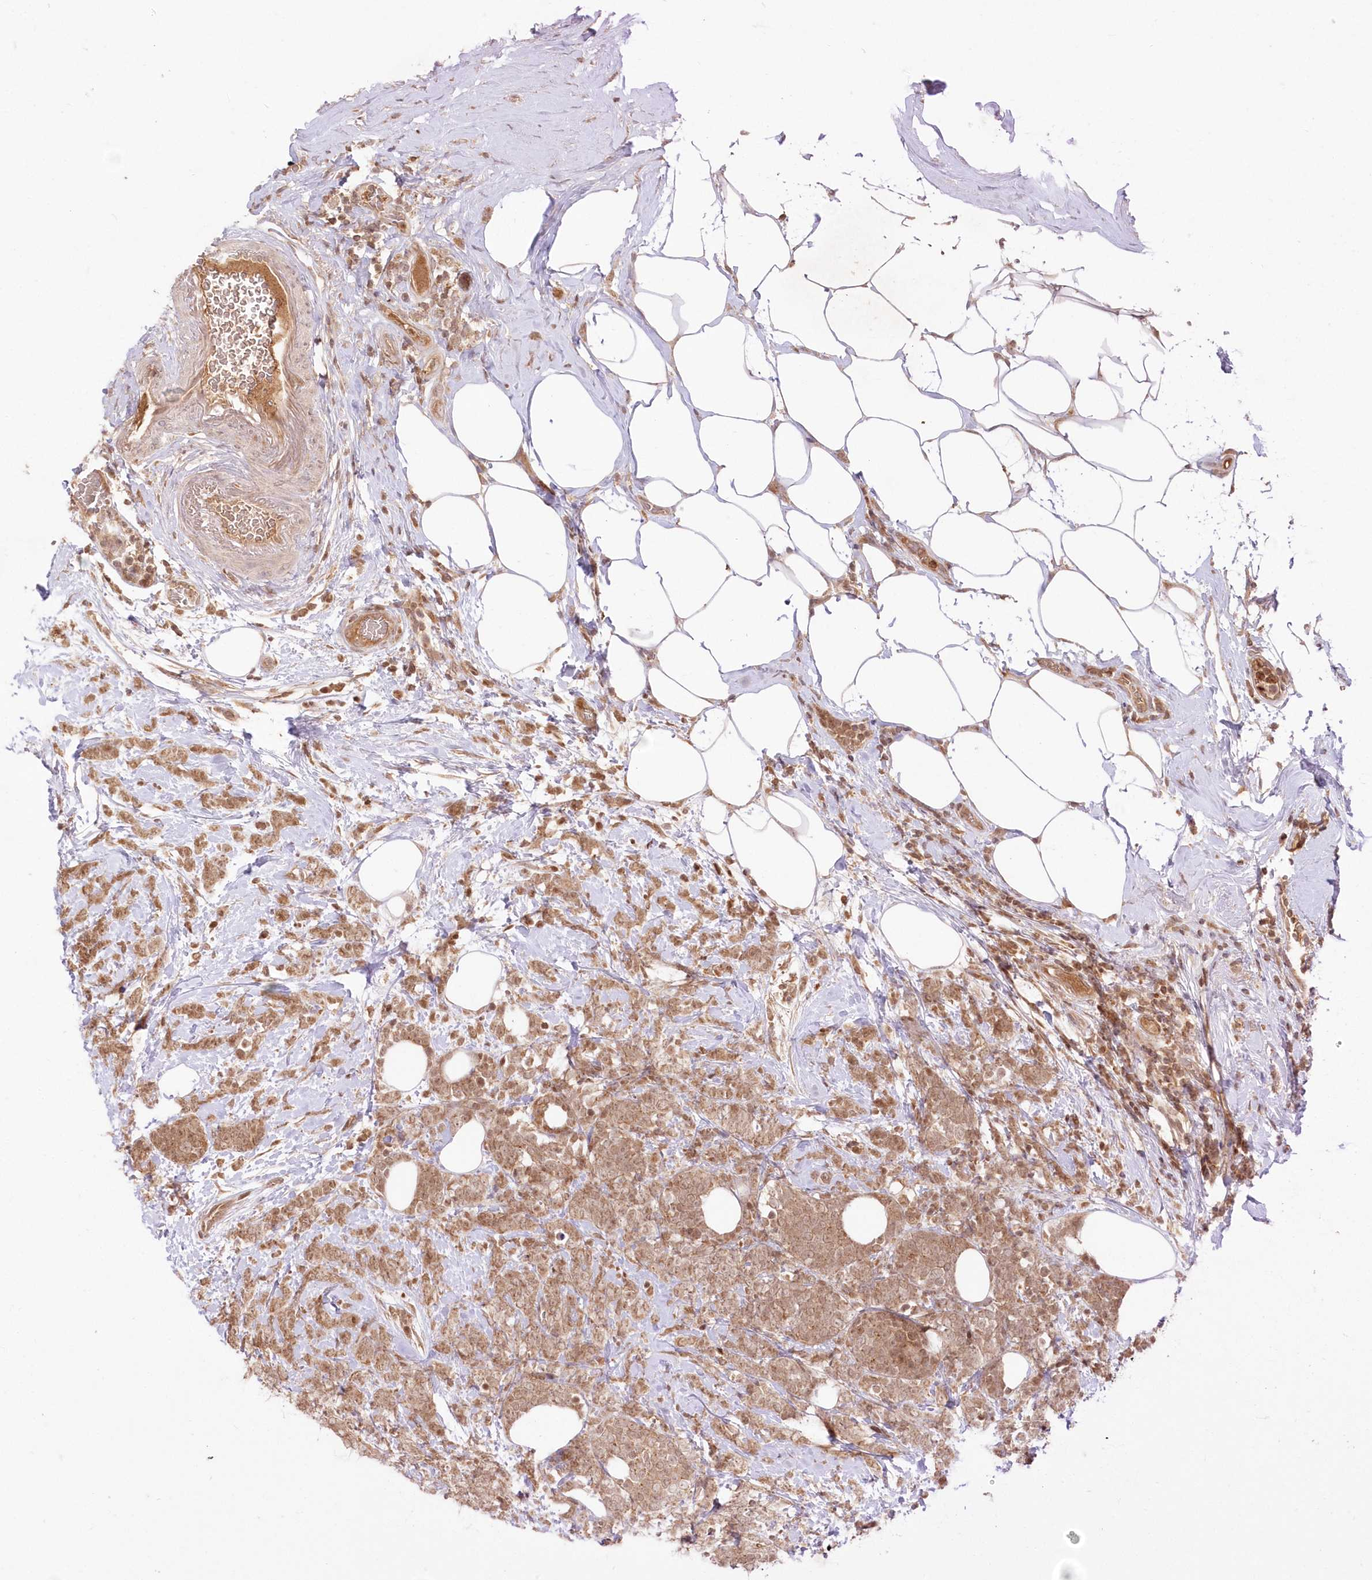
{"staining": {"intensity": "moderate", "quantity": ">75%", "location": "cytoplasmic/membranous"}, "tissue": "breast cancer", "cell_type": "Tumor cells", "image_type": "cancer", "snomed": [{"axis": "morphology", "description": "Lobular carcinoma"}, {"axis": "topography", "description": "Breast"}], "caption": "Immunohistochemical staining of human breast cancer (lobular carcinoma) displays medium levels of moderate cytoplasmic/membranous protein staining in about >75% of tumor cells.", "gene": "MTMR3", "patient": {"sex": "female", "age": 58}}